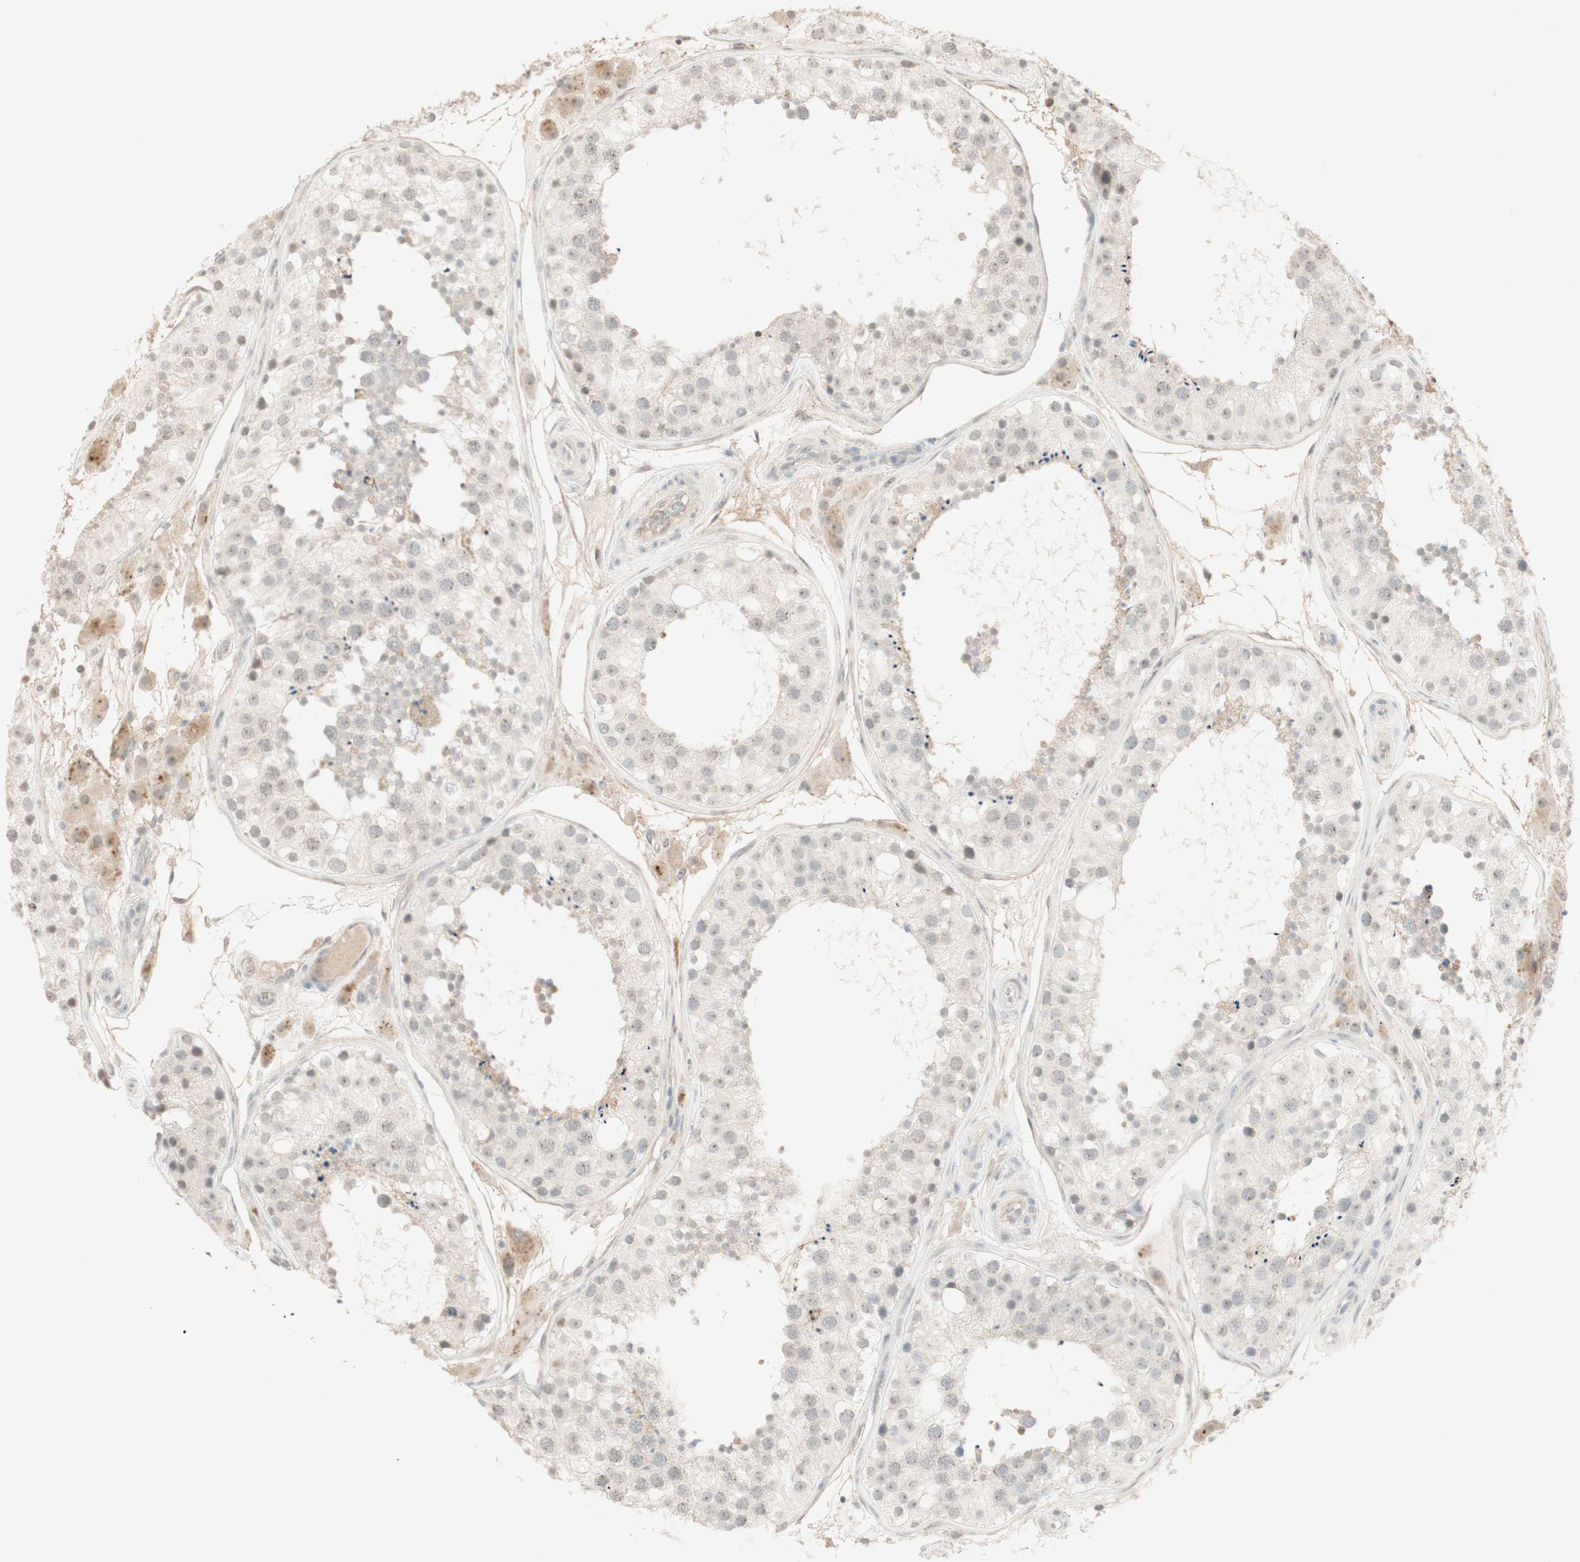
{"staining": {"intensity": "negative", "quantity": "none", "location": "none"}, "tissue": "testis", "cell_type": "Cells in seminiferous ducts", "image_type": "normal", "snomed": [{"axis": "morphology", "description": "Normal tissue, NOS"}, {"axis": "topography", "description": "Testis"}], "caption": "Cells in seminiferous ducts show no significant protein expression in normal testis.", "gene": "PLCD4", "patient": {"sex": "male", "age": 26}}